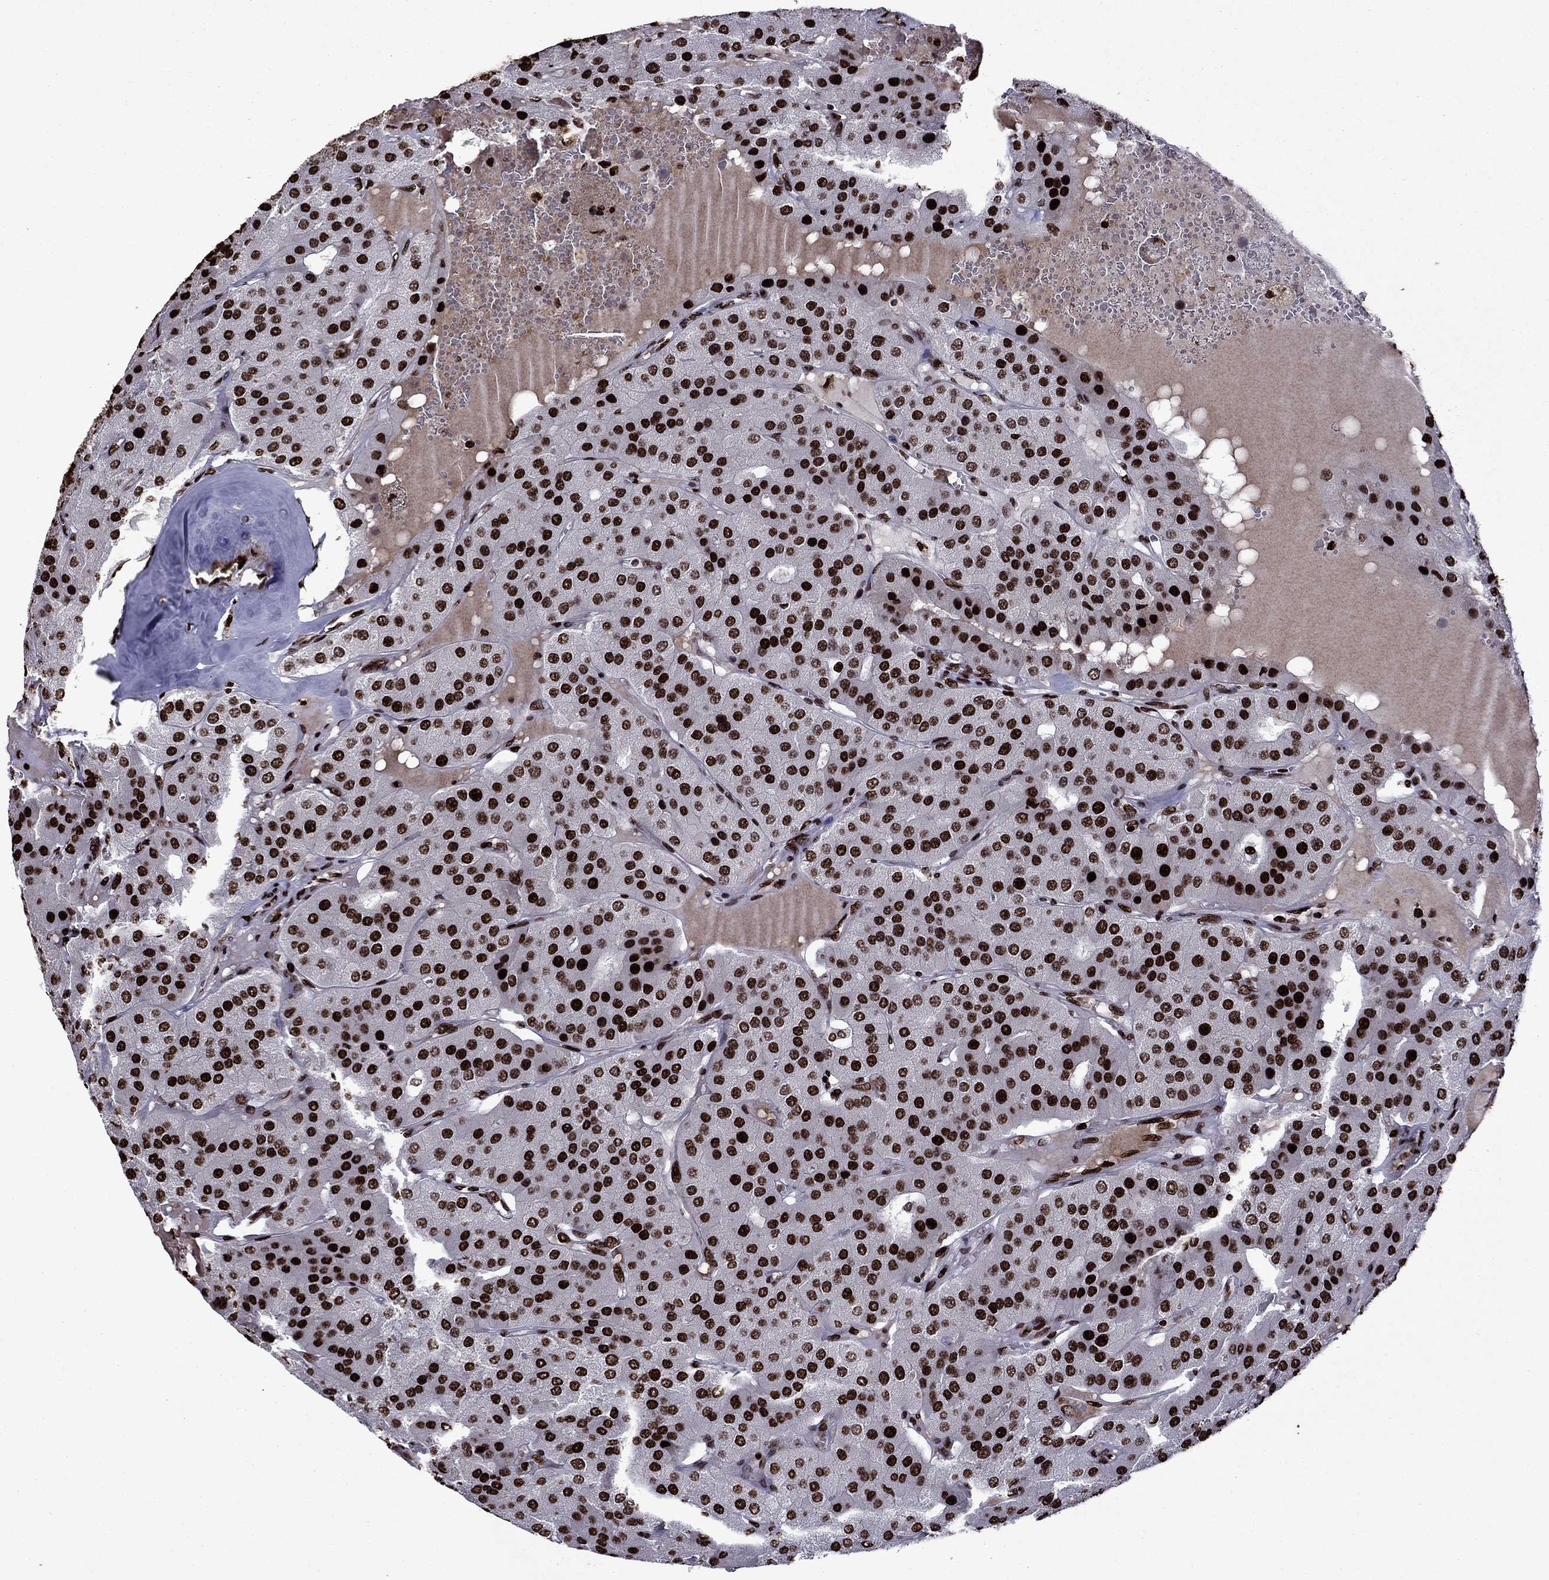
{"staining": {"intensity": "strong", "quantity": ">75%", "location": "nuclear"}, "tissue": "parathyroid gland", "cell_type": "Glandular cells", "image_type": "normal", "snomed": [{"axis": "morphology", "description": "Normal tissue, NOS"}, {"axis": "morphology", "description": "Adenoma, NOS"}, {"axis": "topography", "description": "Parathyroid gland"}], "caption": "Brown immunohistochemical staining in unremarkable parathyroid gland reveals strong nuclear expression in about >75% of glandular cells. (DAB IHC with brightfield microscopy, high magnification).", "gene": "LIMK1", "patient": {"sex": "female", "age": 86}}